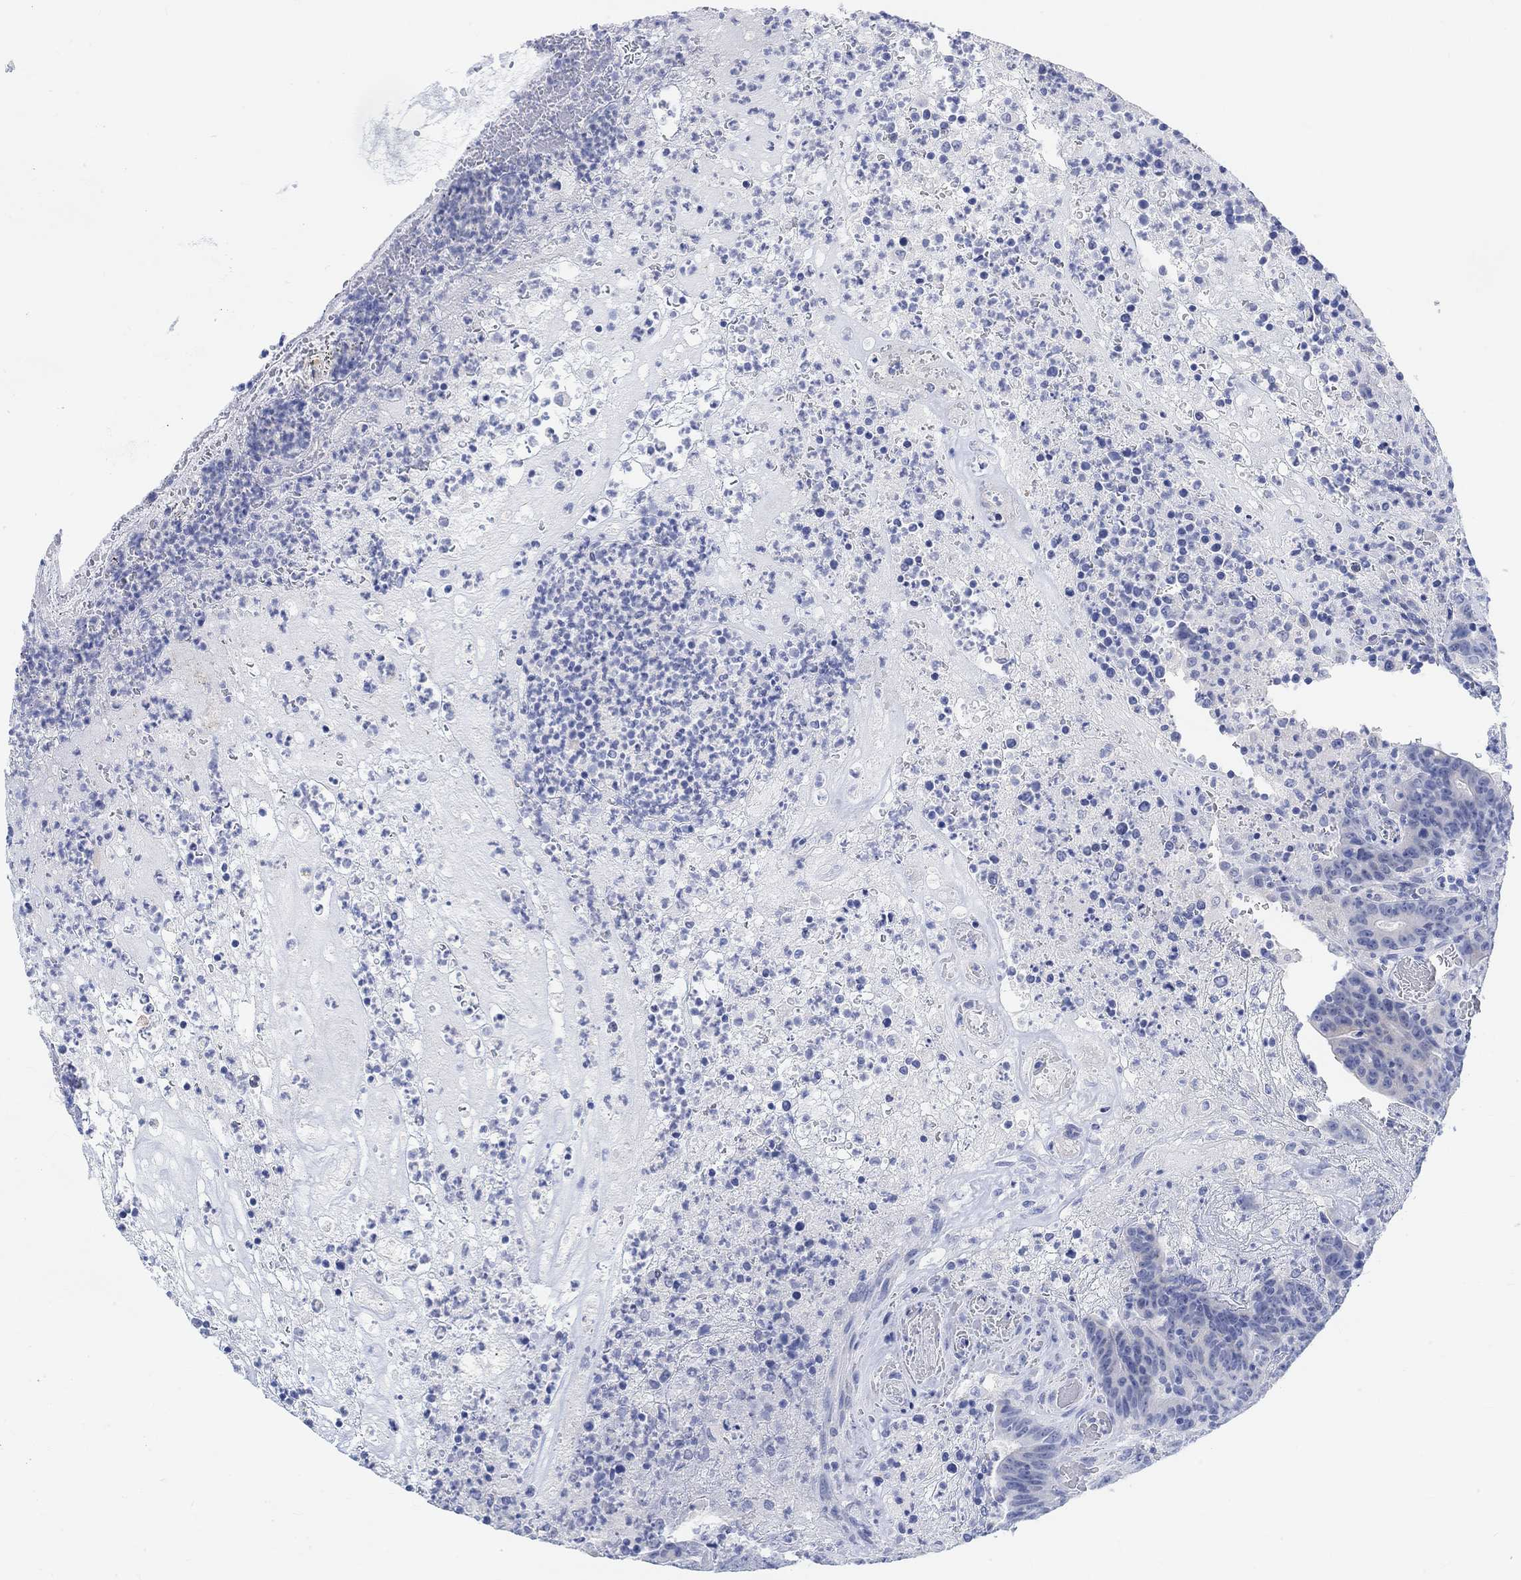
{"staining": {"intensity": "negative", "quantity": "none", "location": "none"}, "tissue": "colorectal cancer", "cell_type": "Tumor cells", "image_type": "cancer", "snomed": [{"axis": "morphology", "description": "Adenocarcinoma, NOS"}, {"axis": "topography", "description": "Colon"}], "caption": "Colorectal cancer (adenocarcinoma) was stained to show a protein in brown. There is no significant staining in tumor cells.", "gene": "ENO4", "patient": {"sex": "female", "age": 75}}